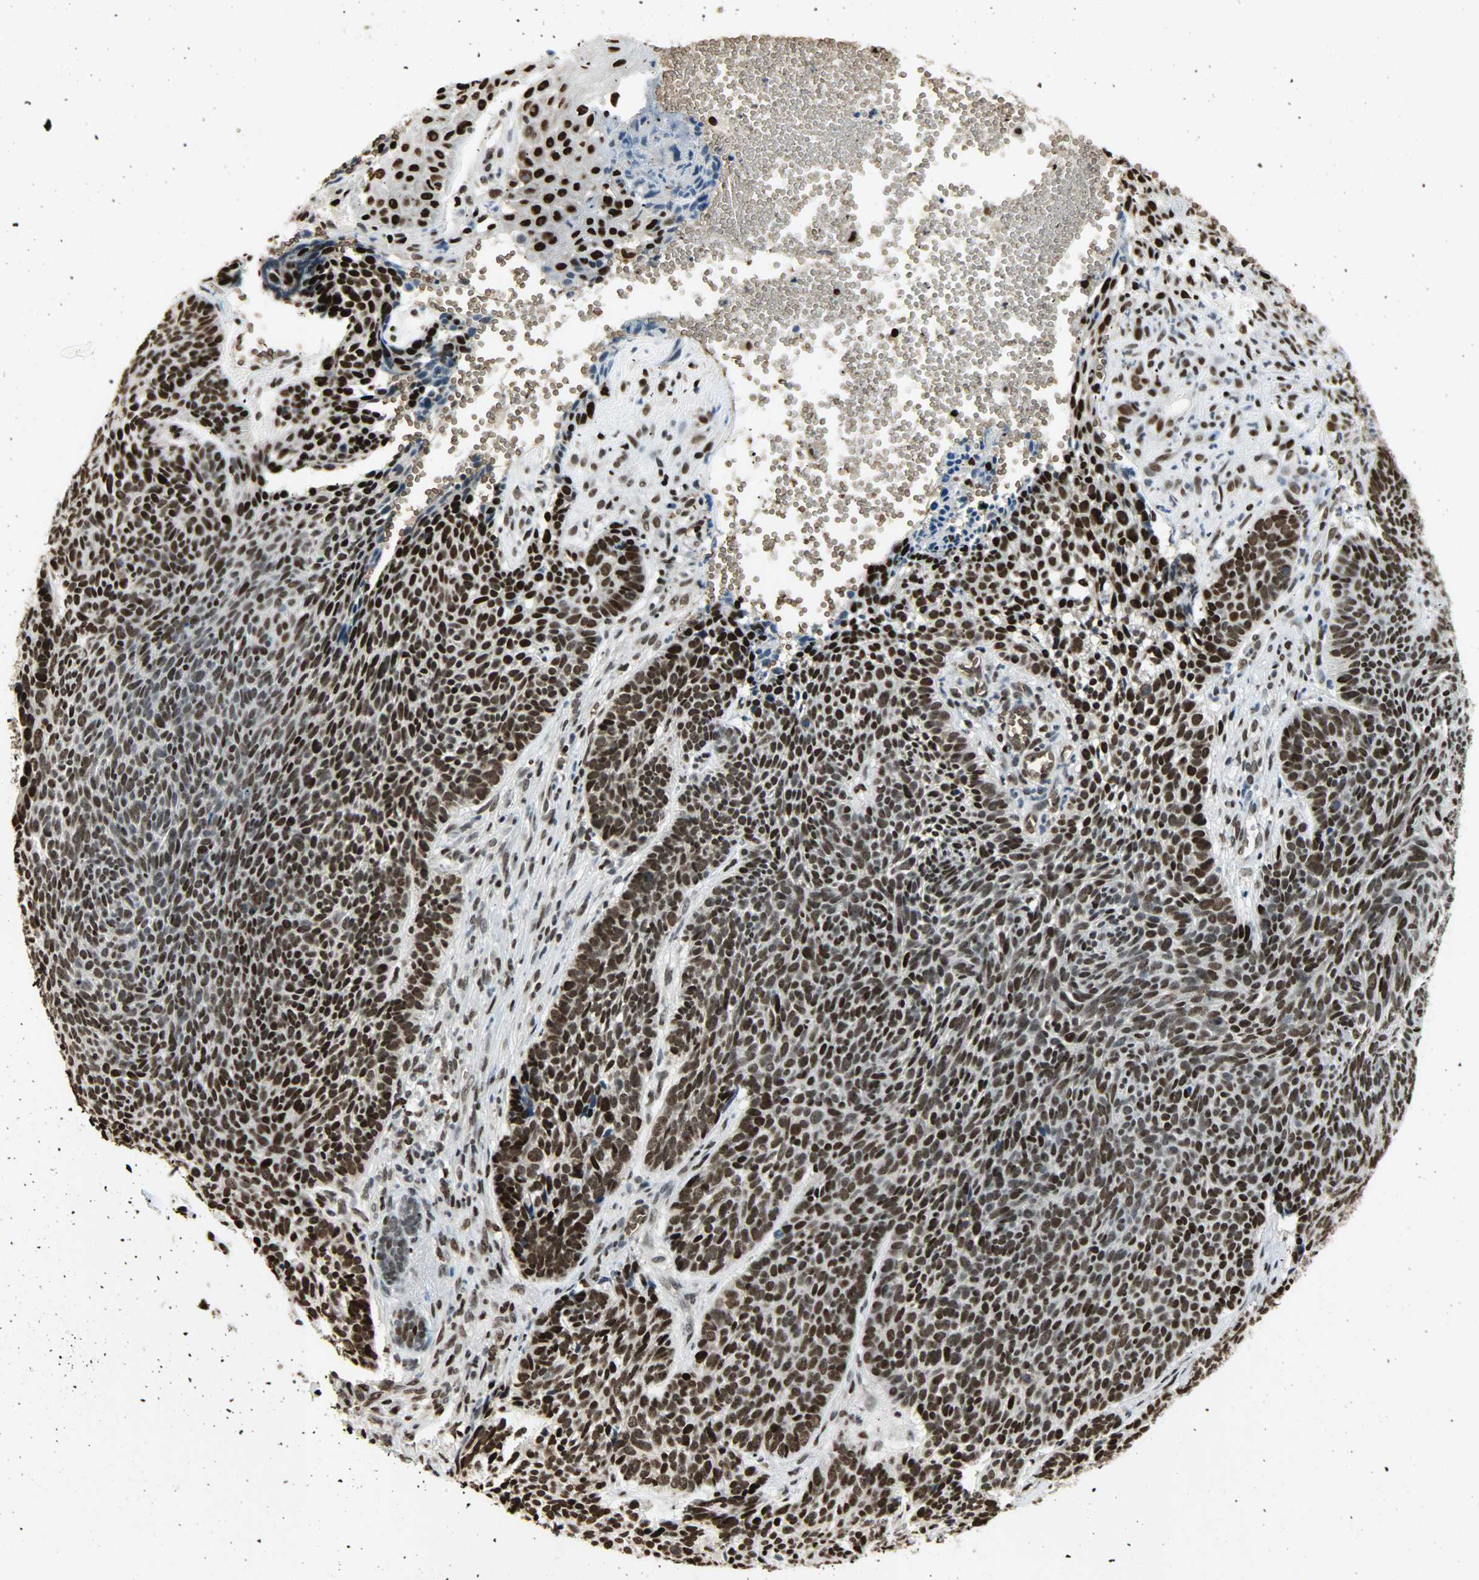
{"staining": {"intensity": "strong", "quantity": ">75%", "location": "nuclear"}, "tissue": "skin cancer", "cell_type": "Tumor cells", "image_type": "cancer", "snomed": [{"axis": "morphology", "description": "Basal cell carcinoma"}, {"axis": "topography", "description": "Skin"}], "caption": "Human basal cell carcinoma (skin) stained for a protein (brown) shows strong nuclear positive positivity in about >75% of tumor cells.", "gene": "SNAI1", "patient": {"sex": "male", "age": 84}}